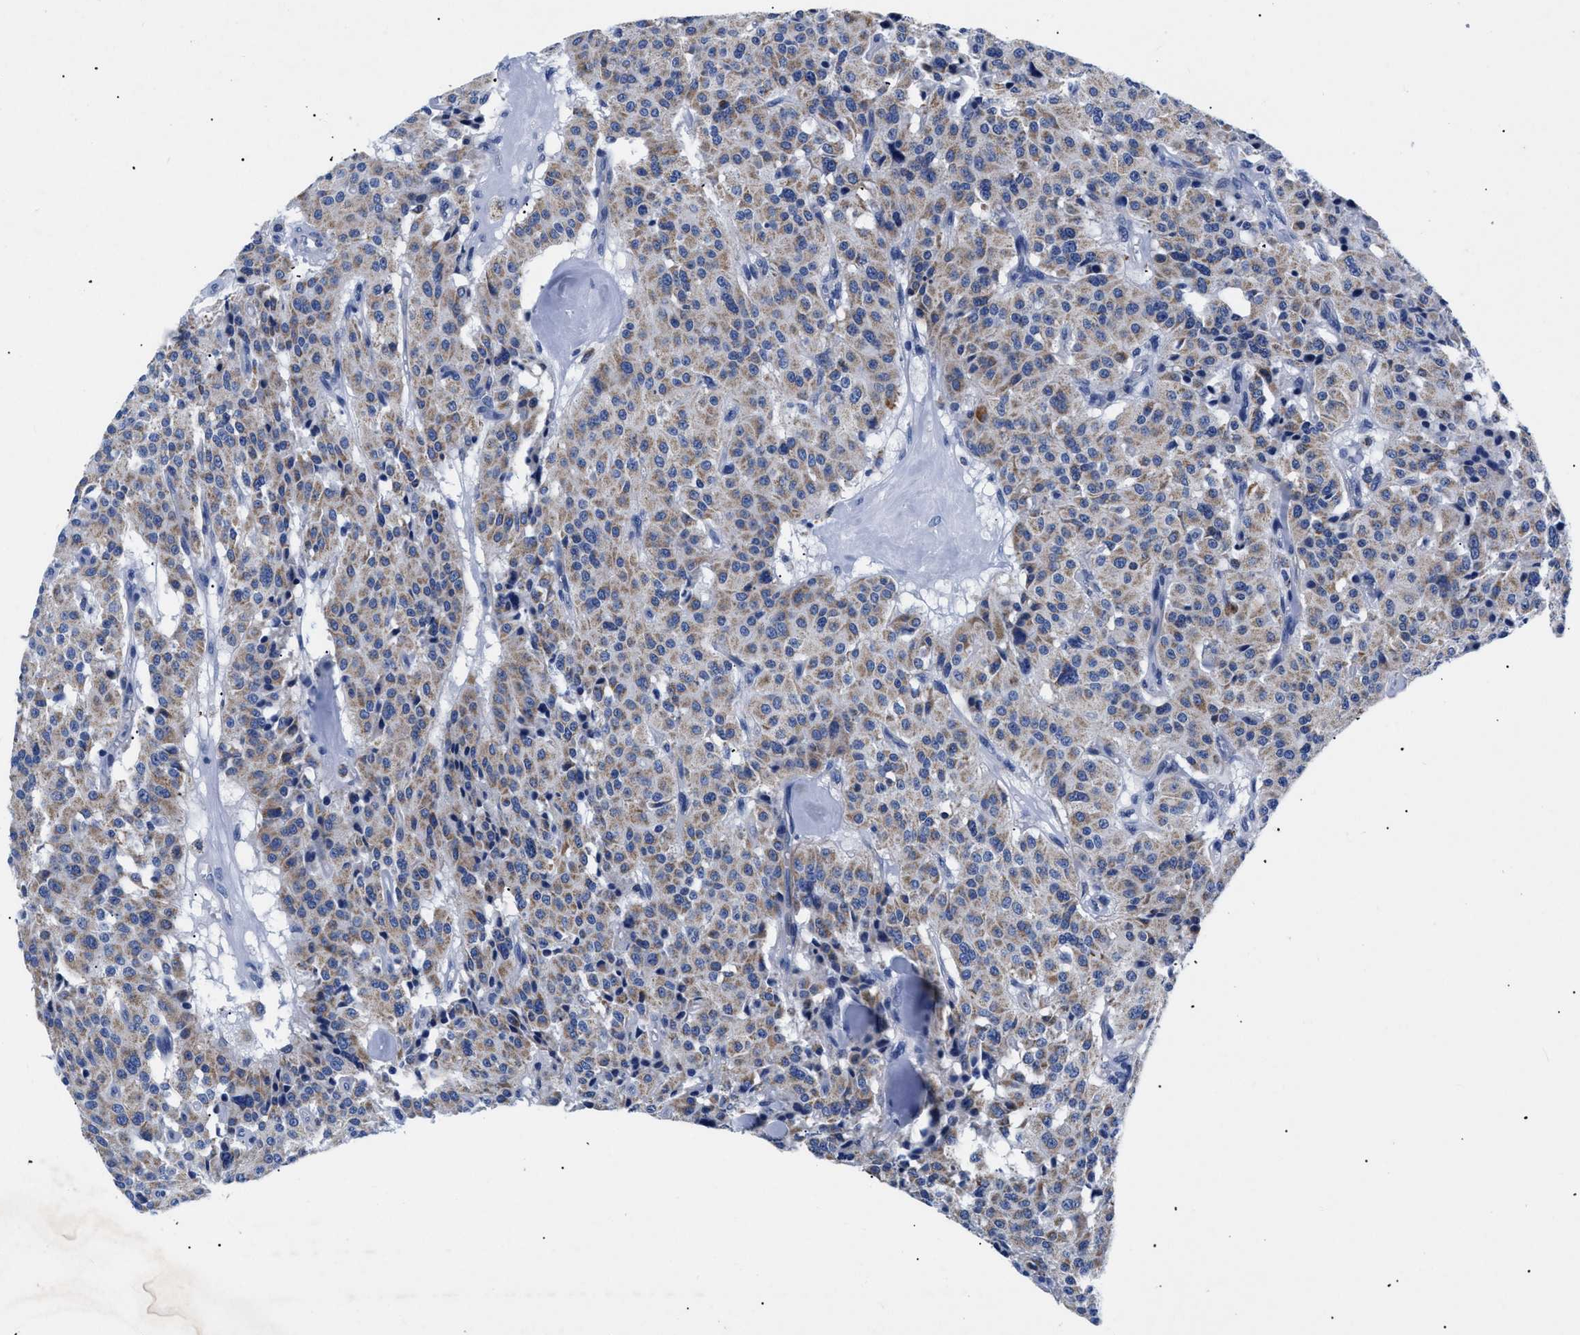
{"staining": {"intensity": "moderate", "quantity": ">75%", "location": "cytoplasmic/membranous"}, "tissue": "carcinoid", "cell_type": "Tumor cells", "image_type": "cancer", "snomed": [{"axis": "morphology", "description": "Carcinoid, malignant, NOS"}, {"axis": "topography", "description": "Lung"}], "caption": "This image displays immunohistochemistry (IHC) staining of human carcinoid, with medium moderate cytoplasmic/membranous positivity in about >75% of tumor cells.", "gene": "GPR149", "patient": {"sex": "male", "age": 30}}